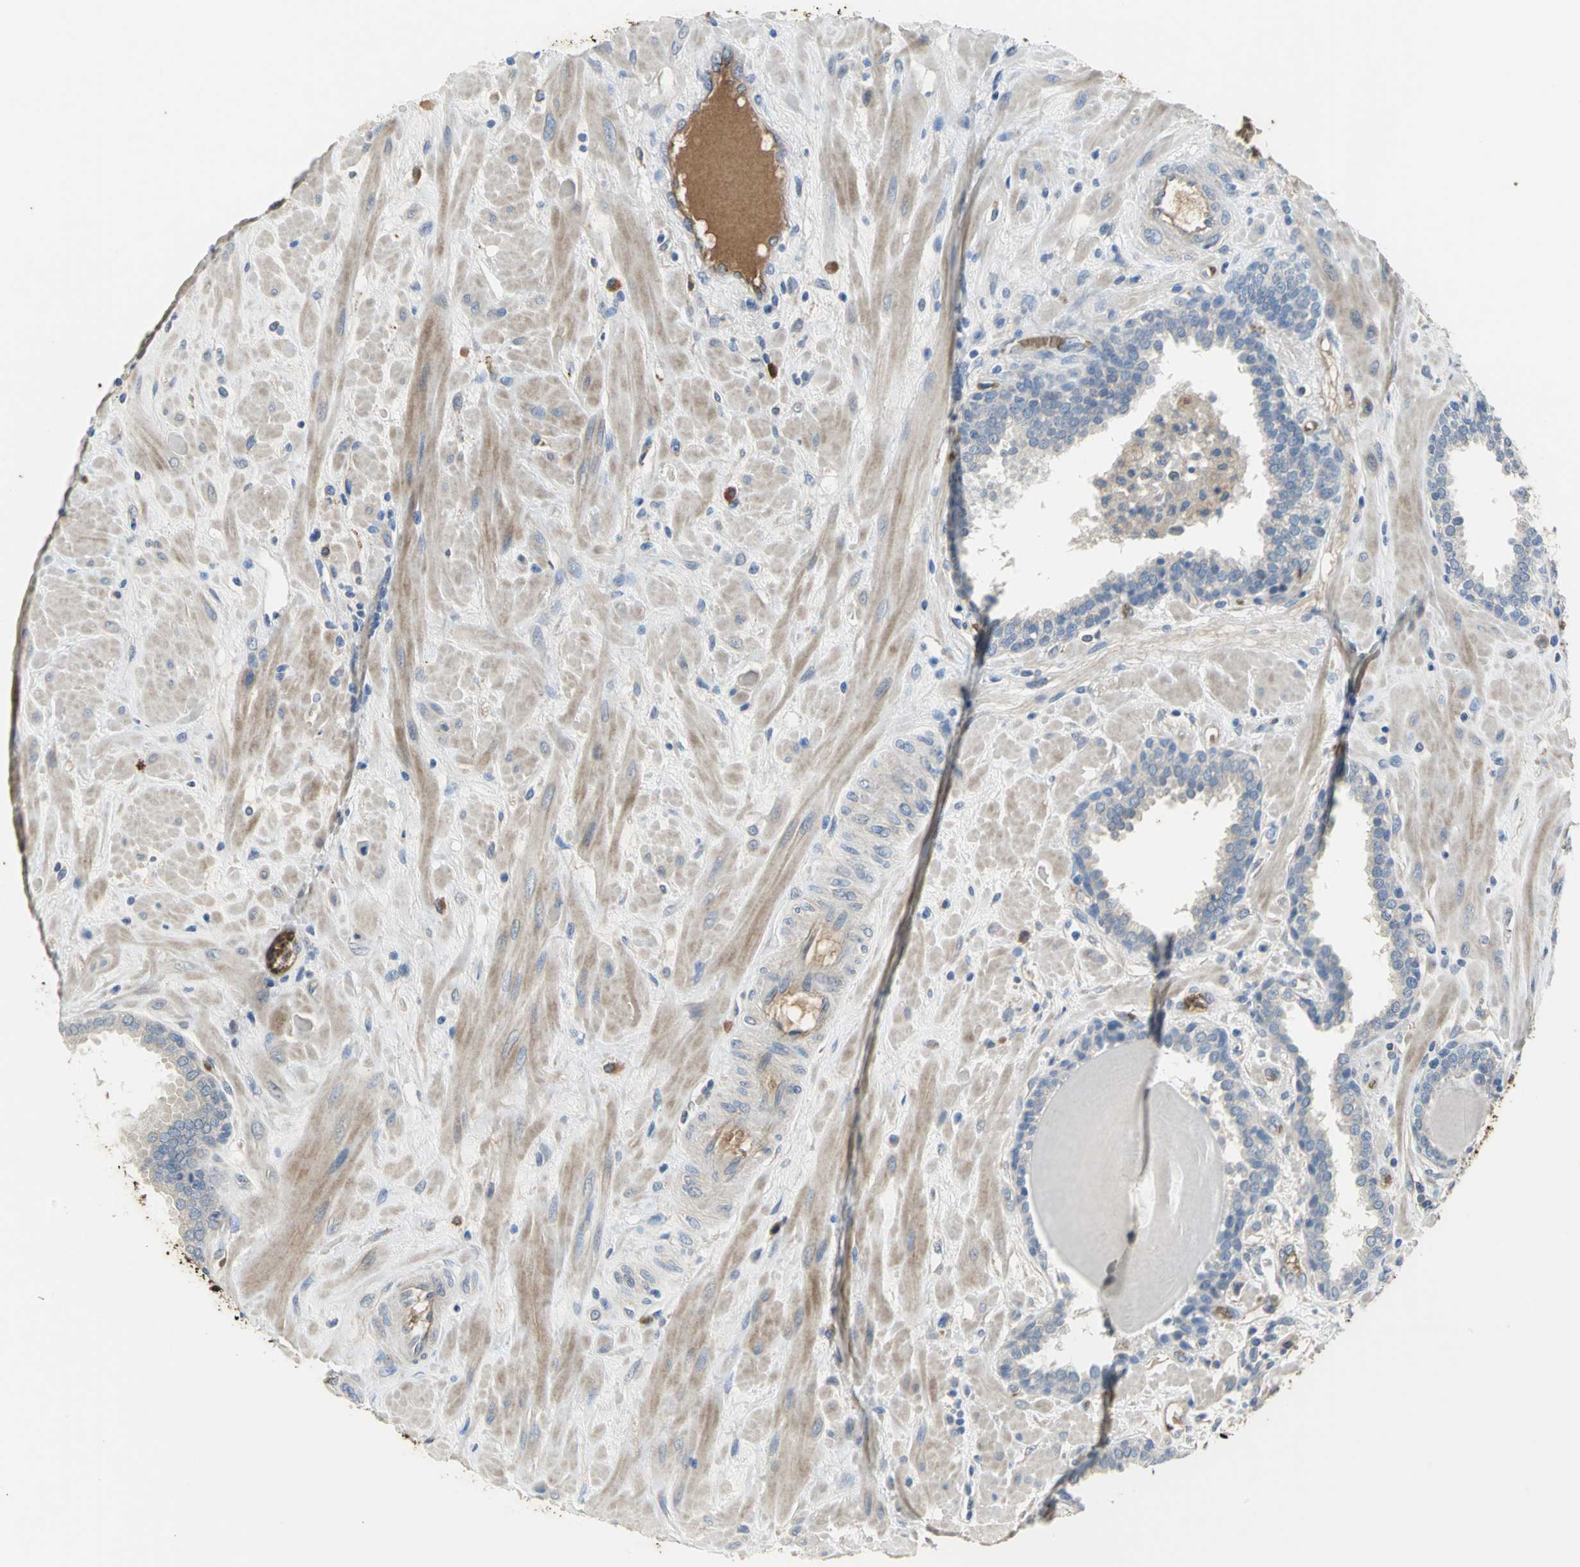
{"staining": {"intensity": "negative", "quantity": "none", "location": "none"}, "tissue": "prostate", "cell_type": "Glandular cells", "image_type": "normal", "snomed": [{"axis": "morphology", "description": "Normal tissue, NOS"}, {"axis": "topography", "description": "Prostate"}], "caption": "Glandular cells show no significant protein staining in unremarkable prostate. (Stains: DAB immunohistochemistry (IHC) with hematoxylin counter stain, Microscopy: brightfield microscopy at high magnification).", "gene": "TREM1", "patient": {"sex": "male", "age": 51}}